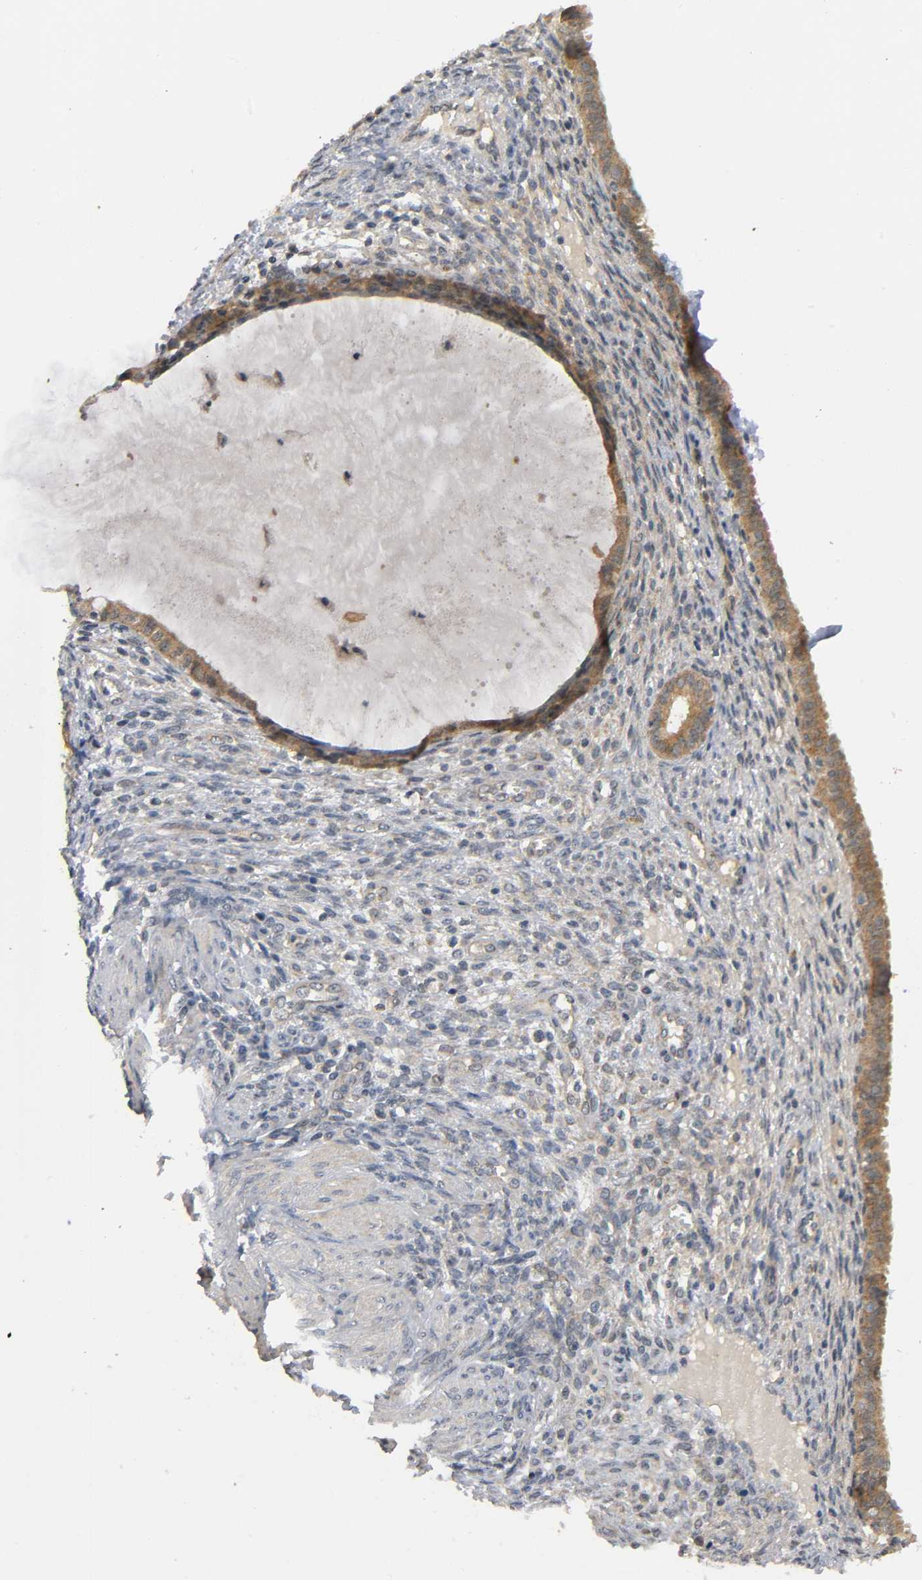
{"staining": {"intensity": "weak", "quantity": "25%-75%", "location": "cytoplasmic/membranous"}, "tissue": "endometrium", "cell_type": "Cells in endometrial stroma", "image_type": "normal", "snomed": [{"axis": "morphology", "description": "Normal tissue, NOS"}, {"axis": "topography", "description": "Endometrium"}], "caption": "This image reveals IHC staining of normal endometrium, with low weak cytoplasmic/membranous expression in approximately 25%-75% of cells in endometrial stroma.", "gene": "MAPK8", "patient": {"sex": "female", "age": 72}}